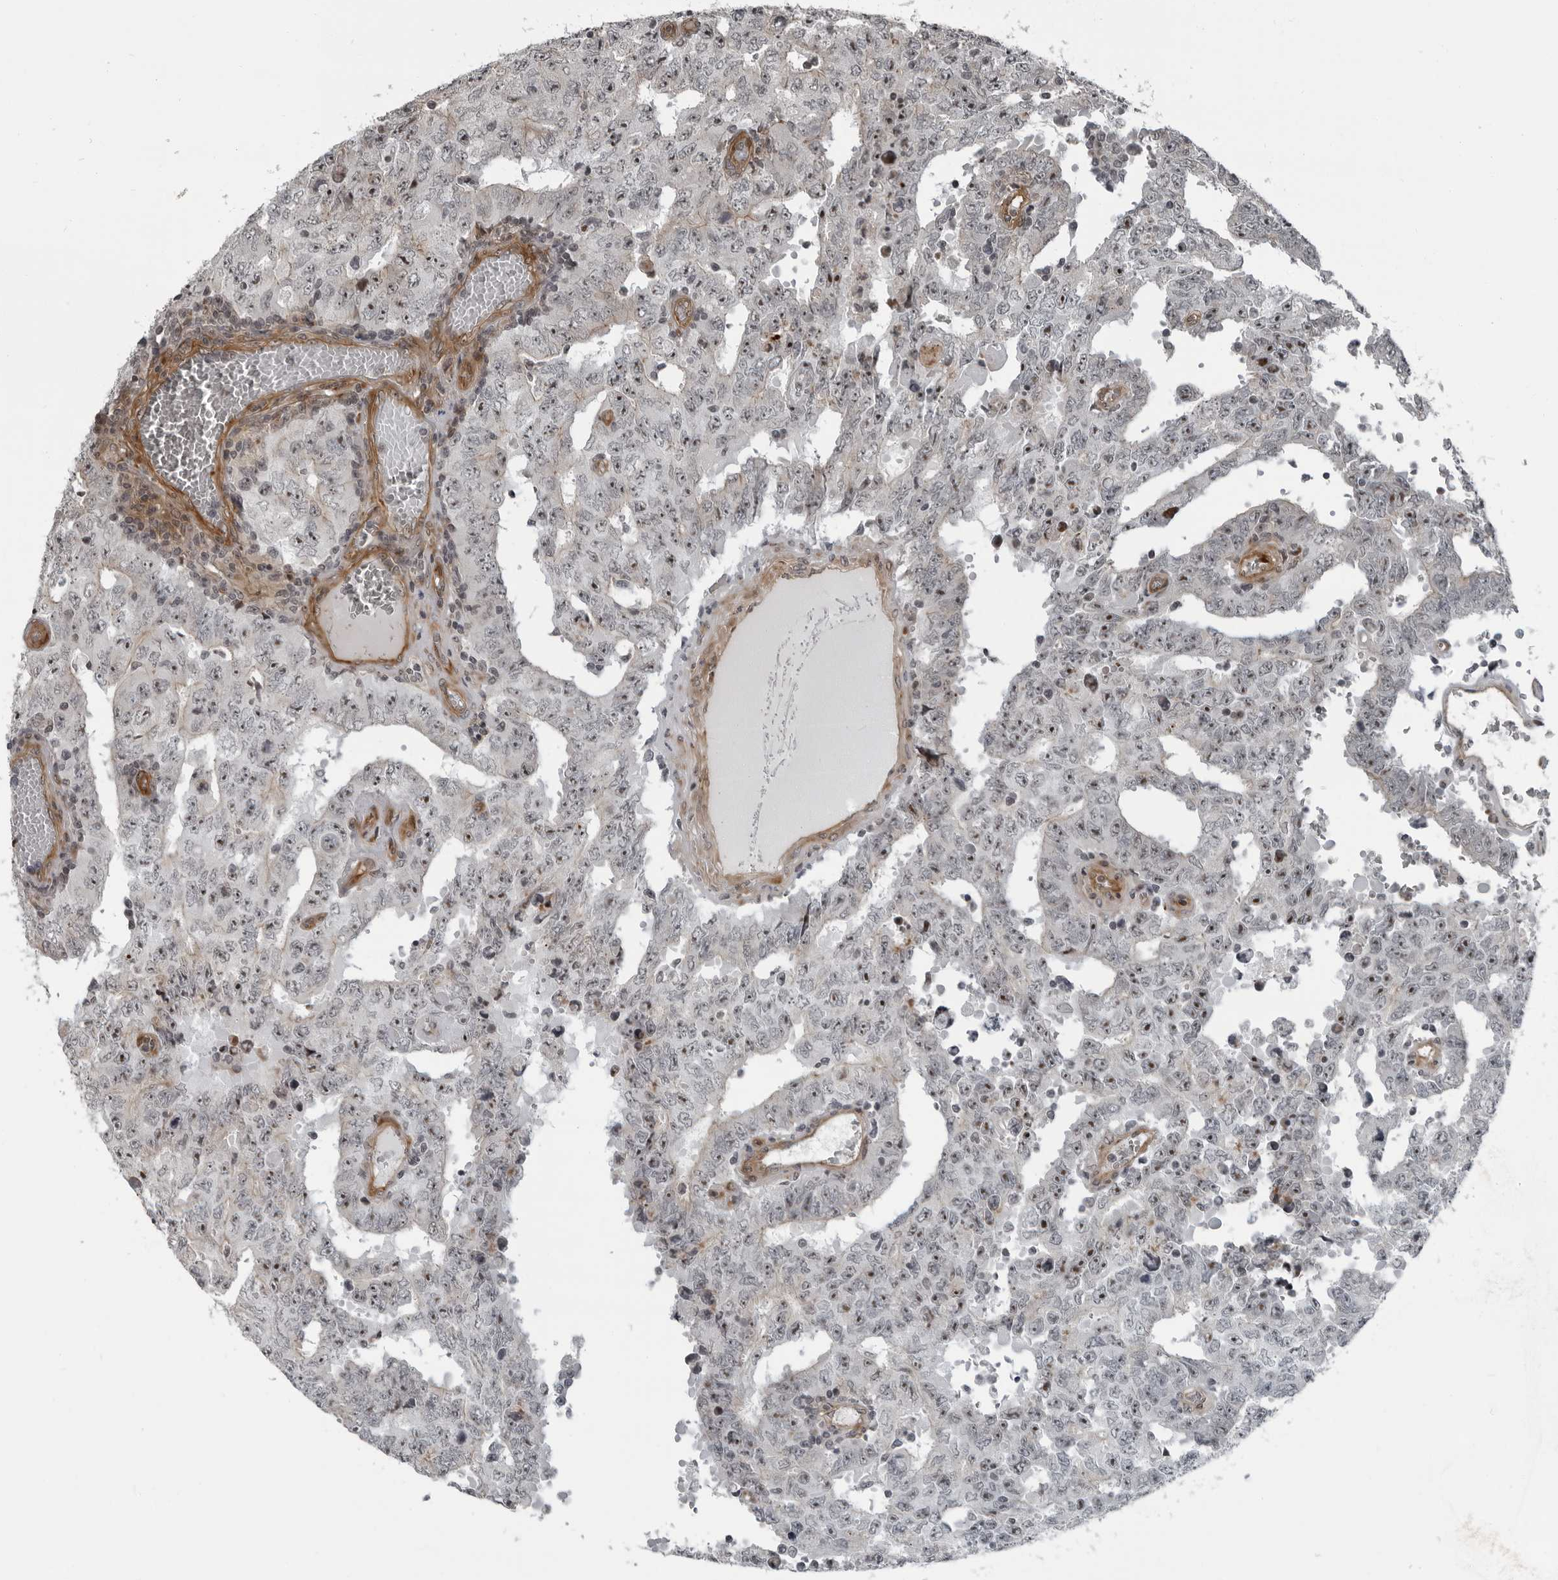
{"staining": {"intensity": "moderate", "quantity": ">75%", "location": "nuclear"}, "tissue": "testis cancer", "cell_type": "Tumor cells", "image_type": "cancer", "snomed": [{"axis": "morphology", "description": "Carcinoma, Embryonal, NOS"}, {"axis": "topography", "description": "Testis"}], "caption": "Human embryonal carcinoma (testis) stained with a protein marker reveals moderate staining in tumor cells.", "gene": "FAM102B", "patient": {"sex": "male", "age": 26}}